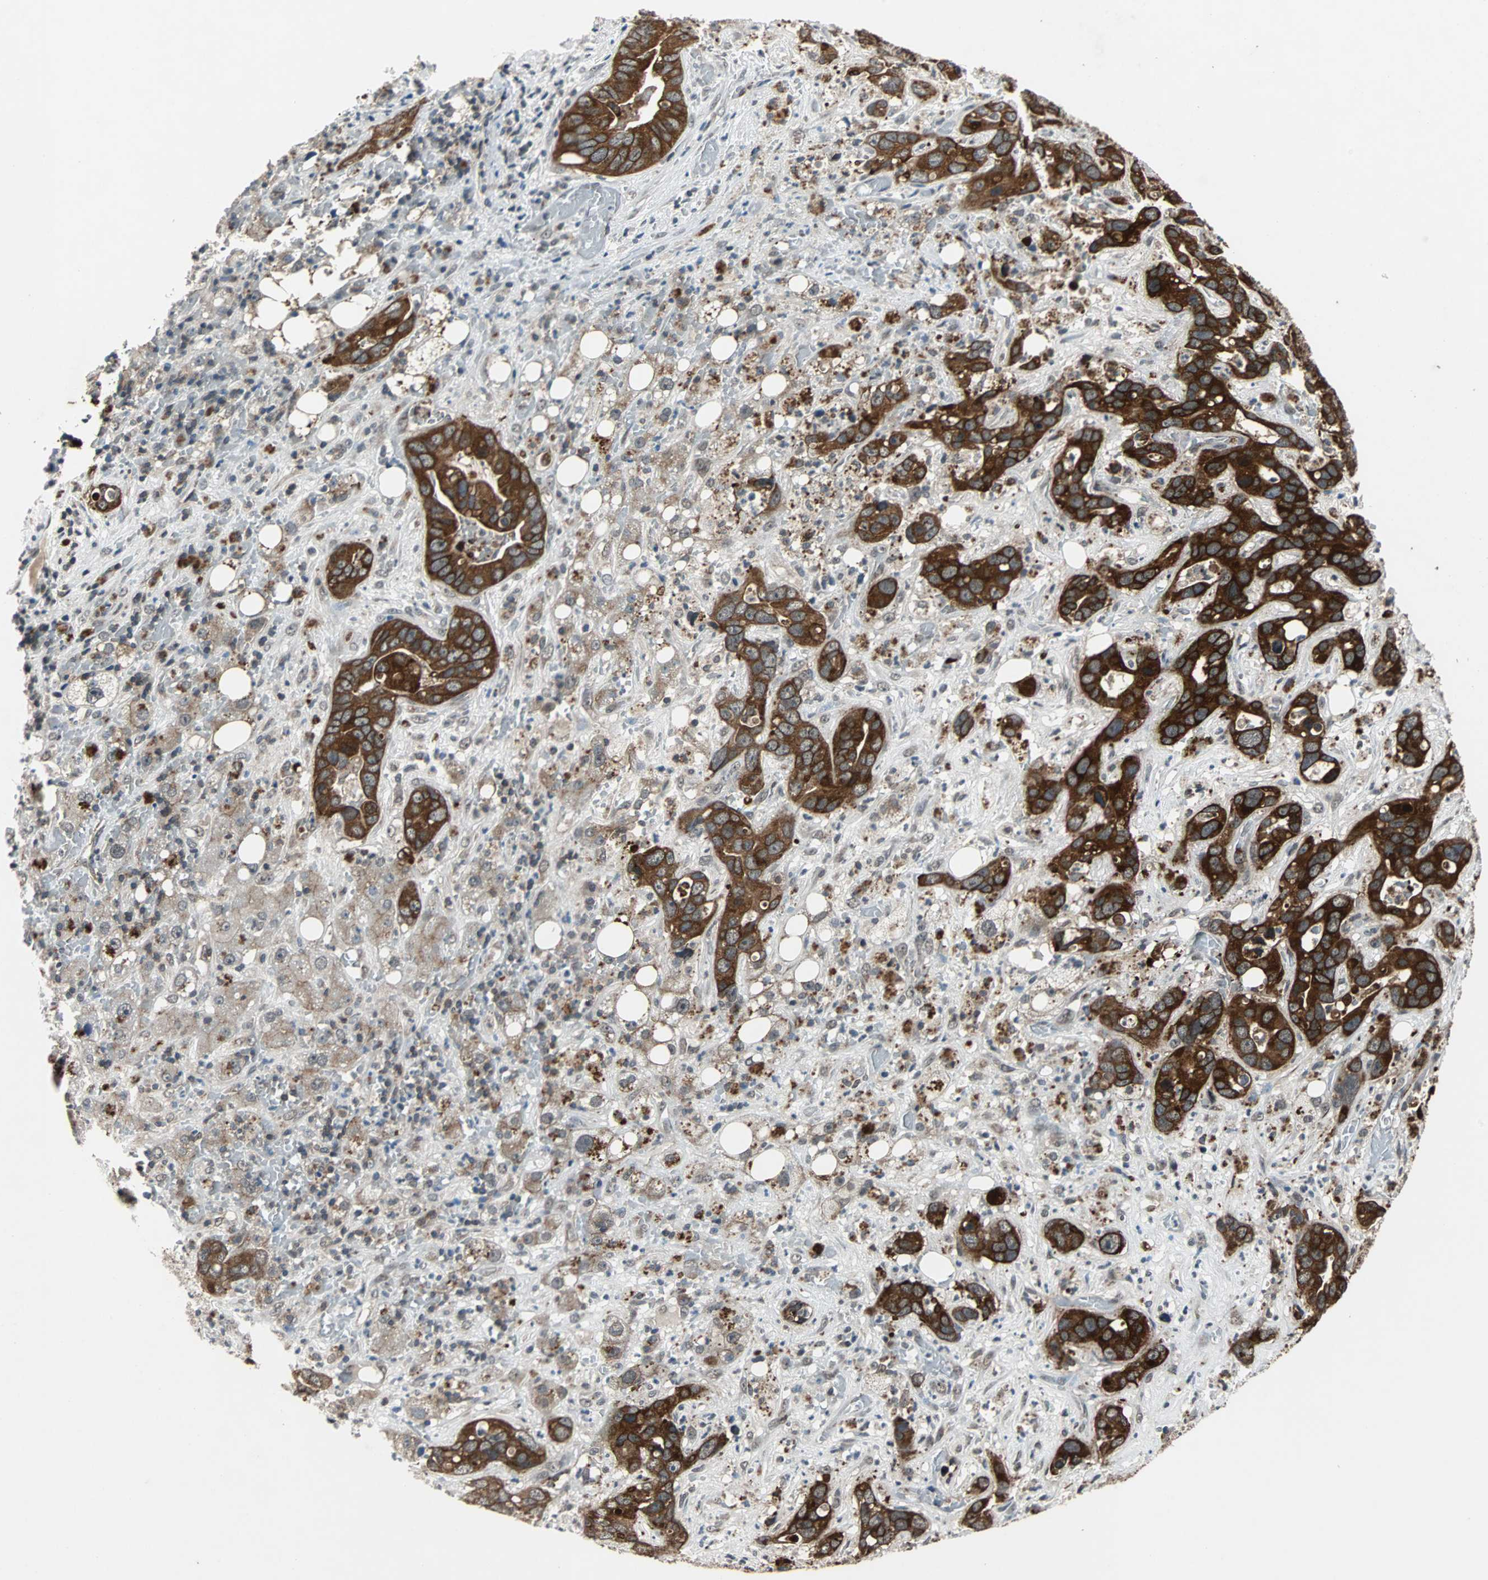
{"staining": {"intensity": "strong", "quantity": ">75%", "location": "cytoplasmic/membranous"}, "tissue": "liver cancer", "cell_type": "Tumor cells", "image_type": "cancer", "snomed": [{"axis": "morphology", "description": "Cholangiocarcinoma"}, {"axis": "topography", "description": "Liver"}], "caption": "Protein expression analysis of human liver cancer (cholangiocarcinoma) reveals strong cytoplasmic/membranous staining in about >75% of tumor cells.", "gene": "LSR", "patient": {"sex": "female", "age": 65}}